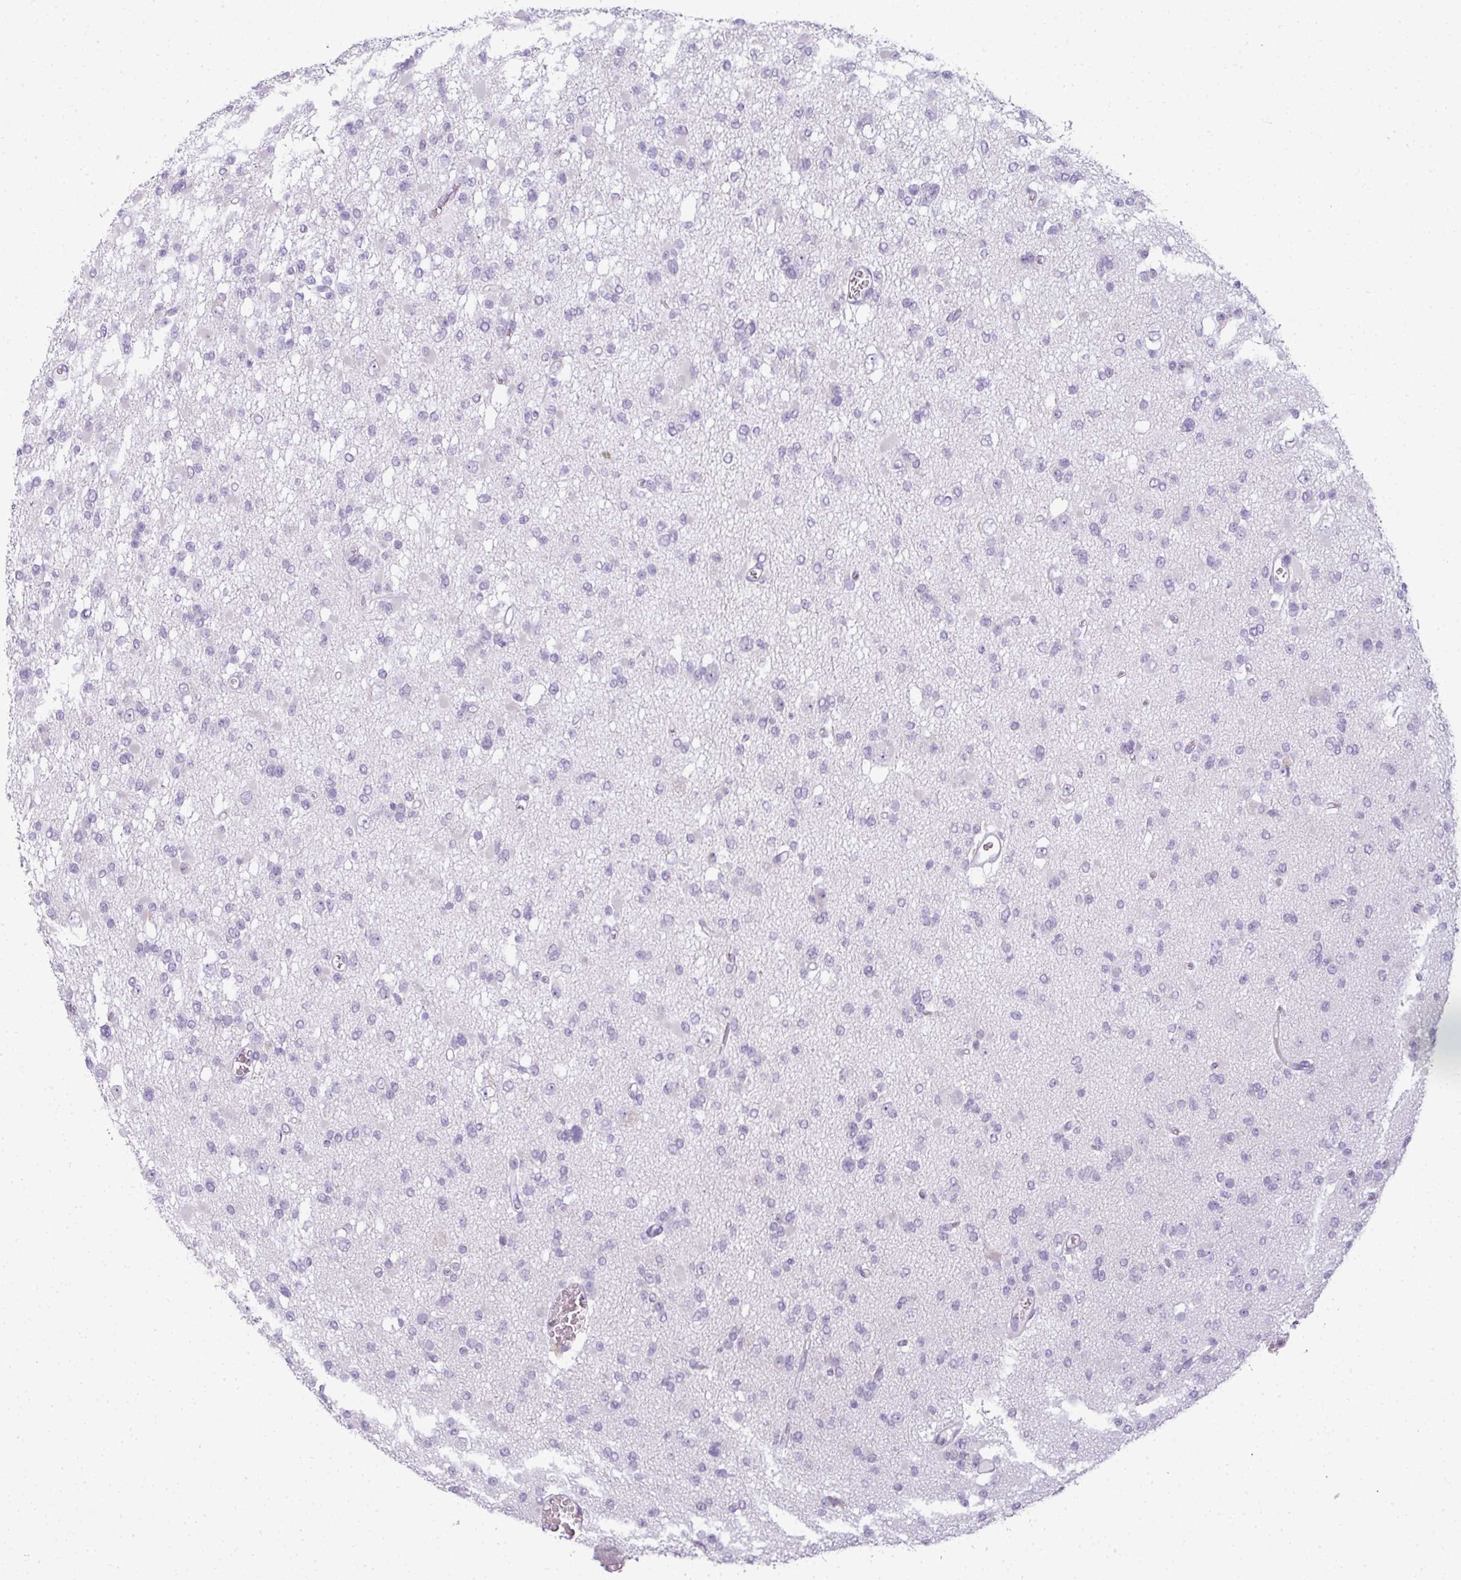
{"staining": {"intensity": "negative", "quantity": "none", "location": "none"}, "tissue": "glioma", "cell_type": "Tumor cells", "image_type": "cancer", "snomed": [{"axis": "morphology", "description": "Glioma, malignant, Low grade"}, {"axis": "topography", "description": "Brain"}], "caption": "DAB immunohistochemical staining of malignant glioma (low-grade) exhibits no significant staining in tumor cells.", "gene": "RBMY1F", "patient": {"sex": "female", "age": 22}}